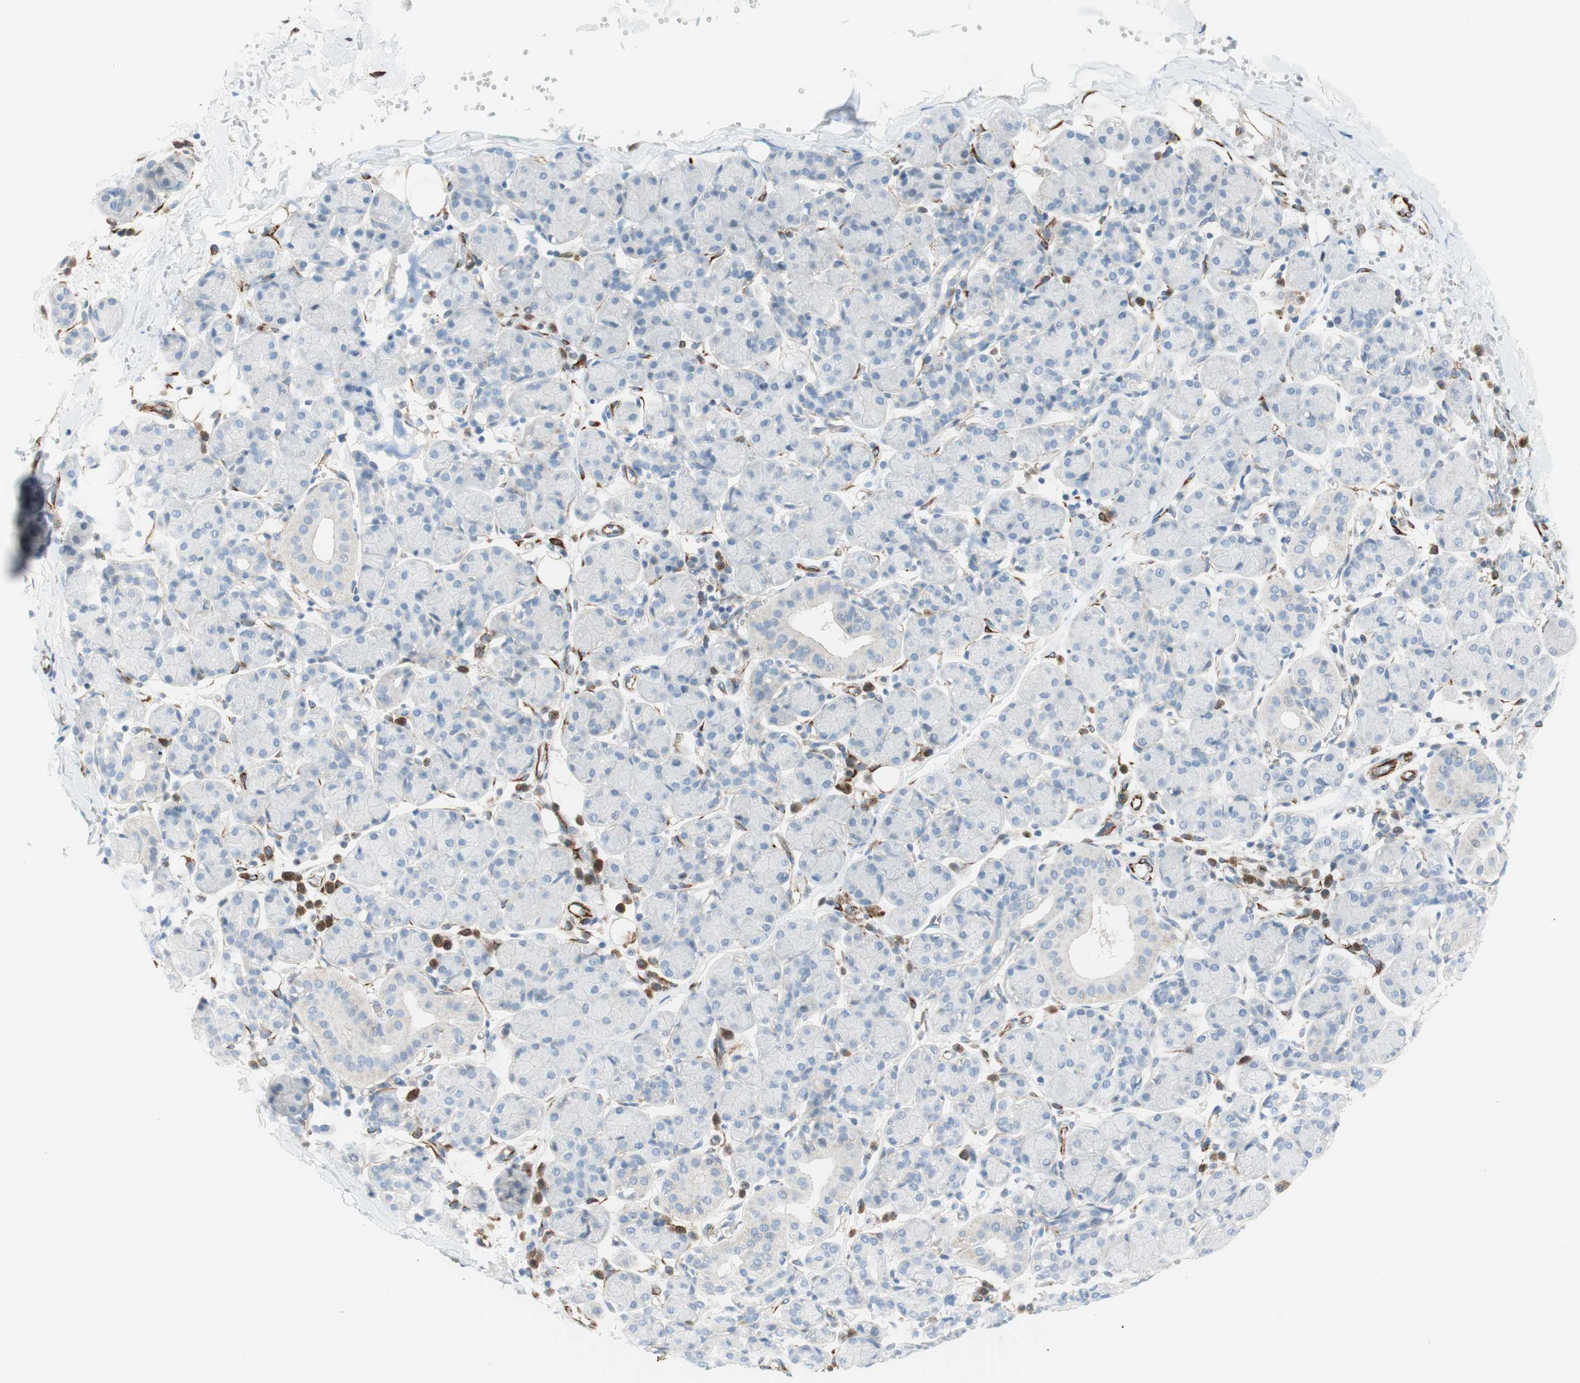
{"staining": {"intensity": "negative", "quantity": "none", "location": "none"}, "tissue": "salivary gland", "cell_type": "Glandular cells", "image_type": "normal", "snomed": [{"axis": "morphology", "description": "Normal tissue, NOS"}, {"axis": "morphology", "description": "Inflammation, NOS"}, {"axis": "topography", "description": "Lymph node"}, {"axis": "topography", "description": "Salivary gland"}], "caption": "The photomicrograph demonstrates no significant expression in glandular cells of salivary gland.", "gene": "POU2AF1", "patient": {"sex": "male", "age": 3}}